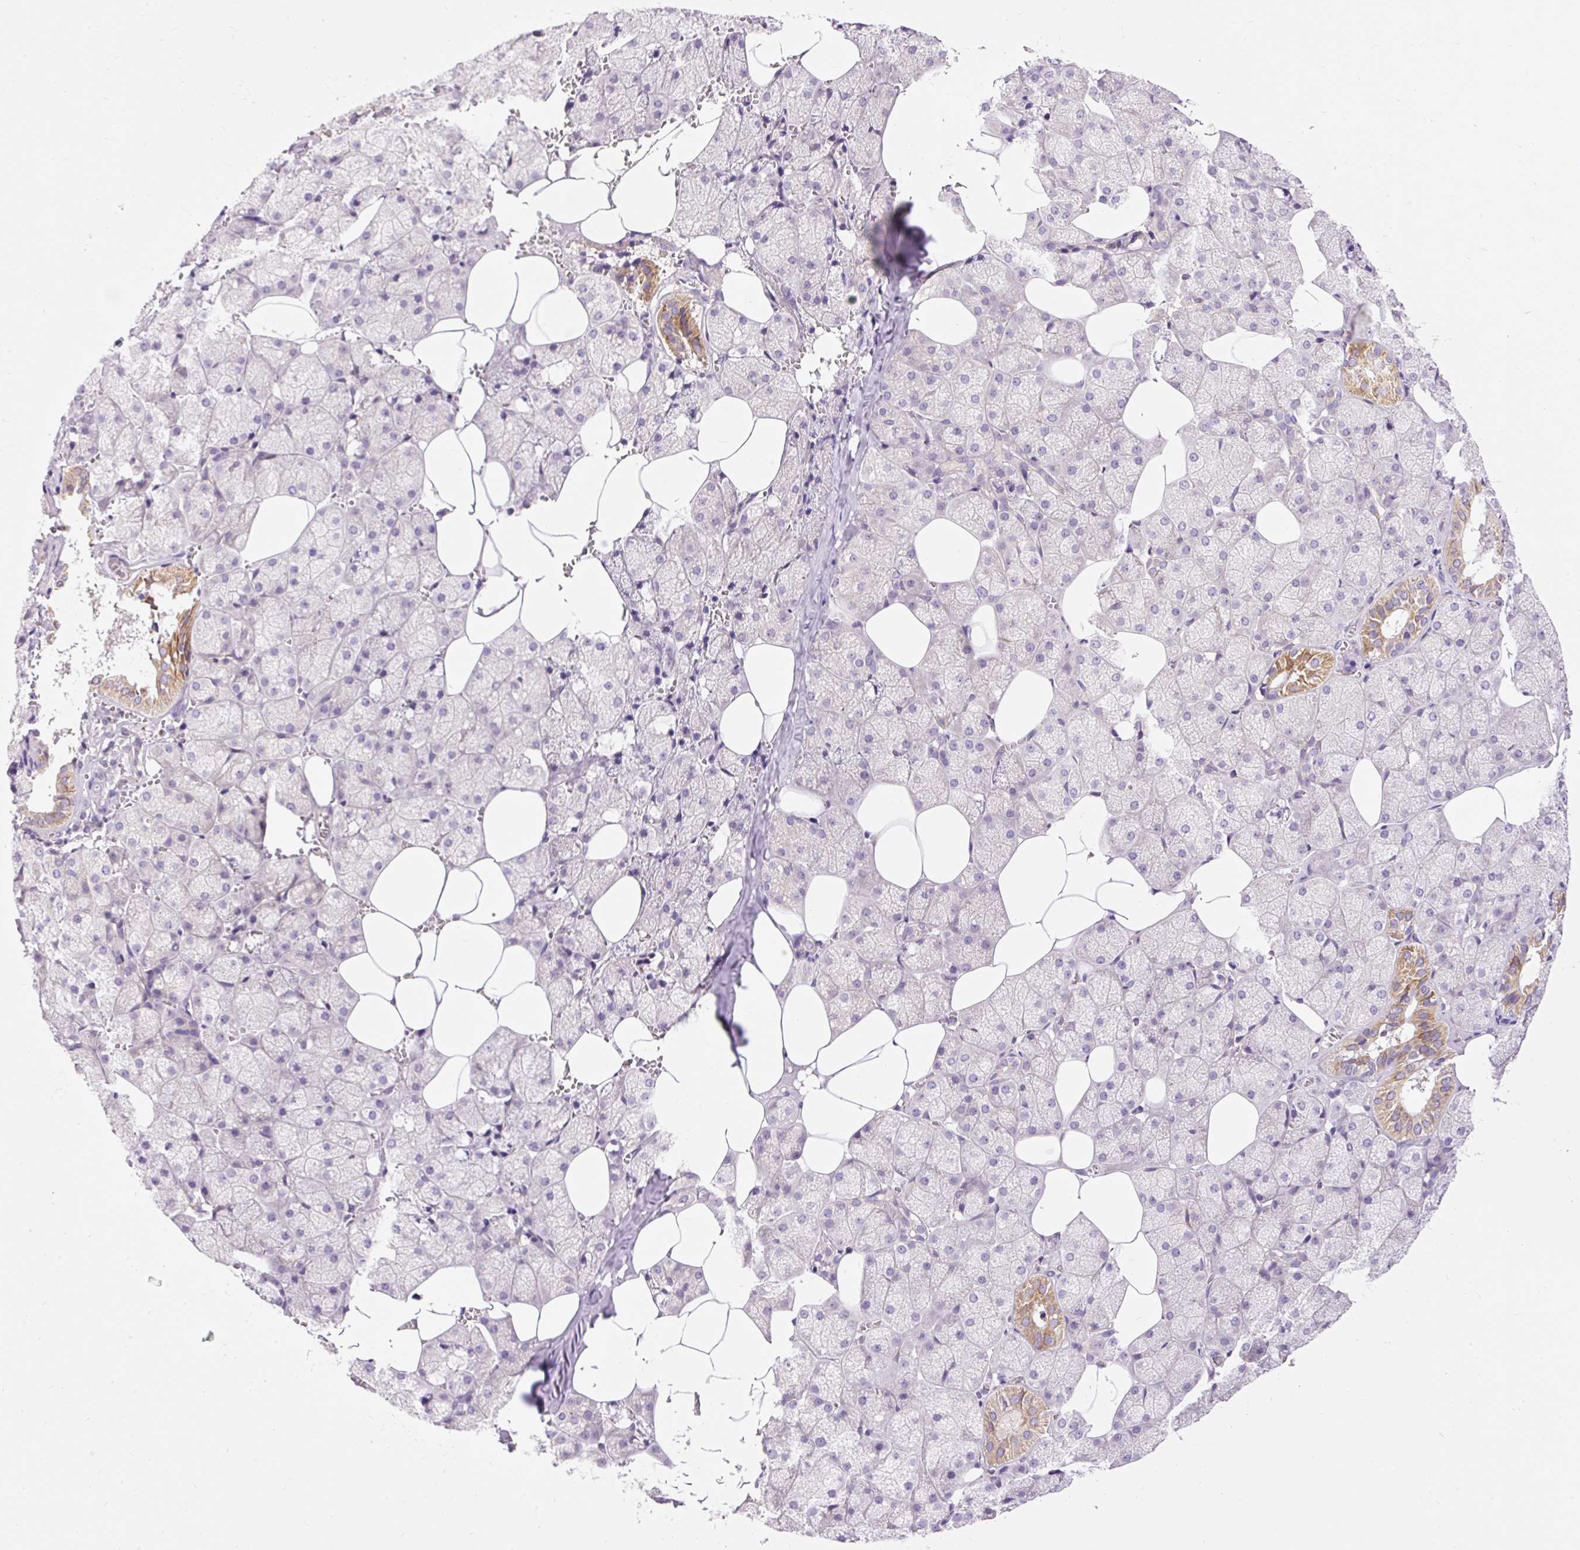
{"staining": {"intensity": "moderate", "quantity": "25%-75%", "location": "cytoplasmic/membranous"}, "tissue": "salivary gland", "cell_type": "Glandular cells", "image_type": "normal", "snomed": [{"axis": "morphology", "description": "Normal tissue, NOS"}, {"axis": "topography", "description": "Salivary gland"}, {"axis": "topography", "description": "Peripheral nerve tissue"}], "caption": "A high-resolution histopathology image shows immunohistochemistry (IHC) staining of benign salivary gland, which exhibits moderate cytoplasmic/membranous positivity in about 25%-75% of glandular cells.", "gene": "IMMT", "patient": {"sex": "male", "age": 38}}